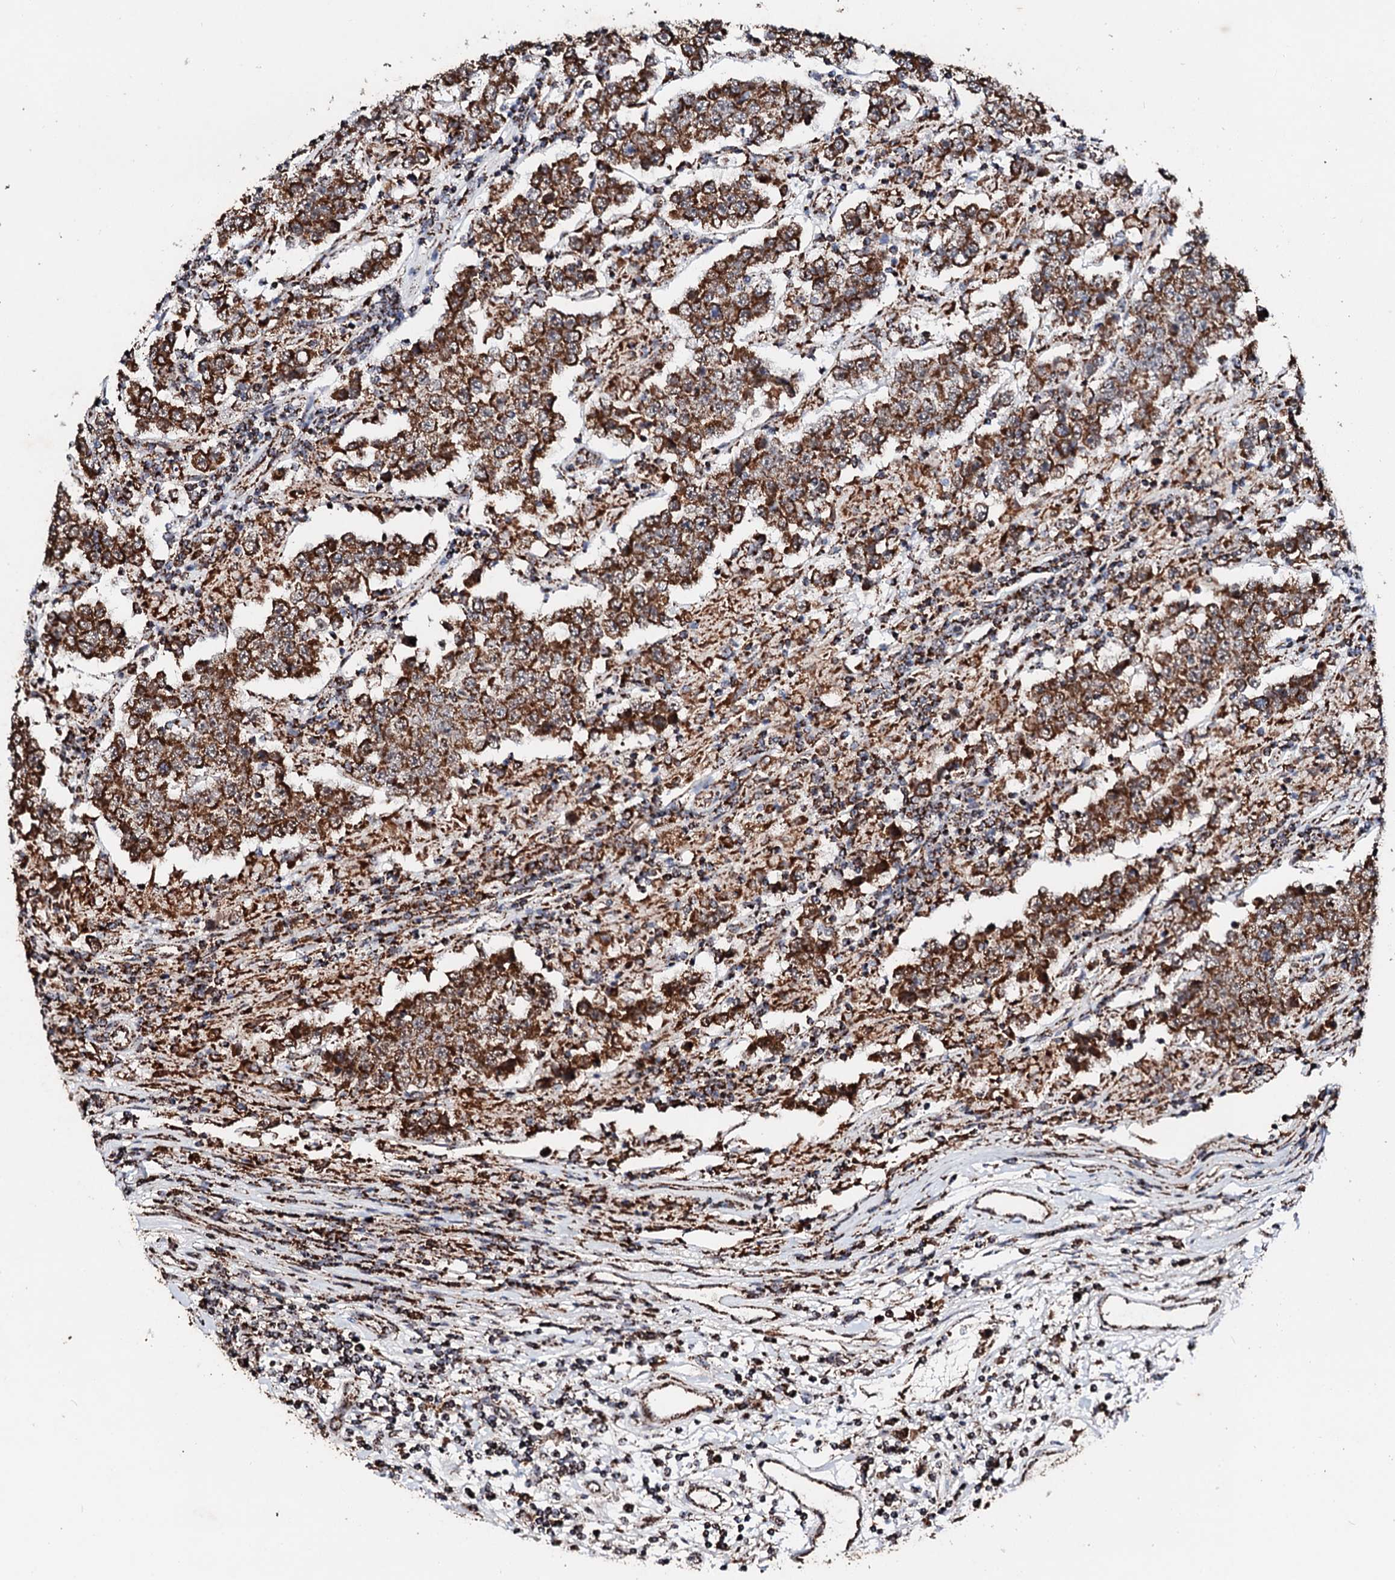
{"staining": {"intensity": "strong", "quantity": ">75%", "location": "cytoplasmic/membranous"}, "tissue": "testis cancer", "cell_type": "Tumor cells", "image_type": "cancer", "snomed": [{"axis": "morphology", "description": "Normal tissue, NOS"}, {"axis": "morphology", "description": "Urothelial carcinoma, High grade"}, {"axis": "morphology", "description": "Seminoma, NOS"}, {"axis": "morphology", "description": "Carcinoma, Embryonal, NOS"}, {"axis": "topography", "description": "Urinary bladder"}, {"axis": "topography", "description": "Testis"}], "caption": "Immunohistochemical staining of human high-grade urothelial carcinoma (testis) demonstrates high levels of strong cytoplasmic/membranous expression in approximately >75% of tumor cells.", "gene": "SECISBP2L", "patient": {"sex": "male", "age": 41}}